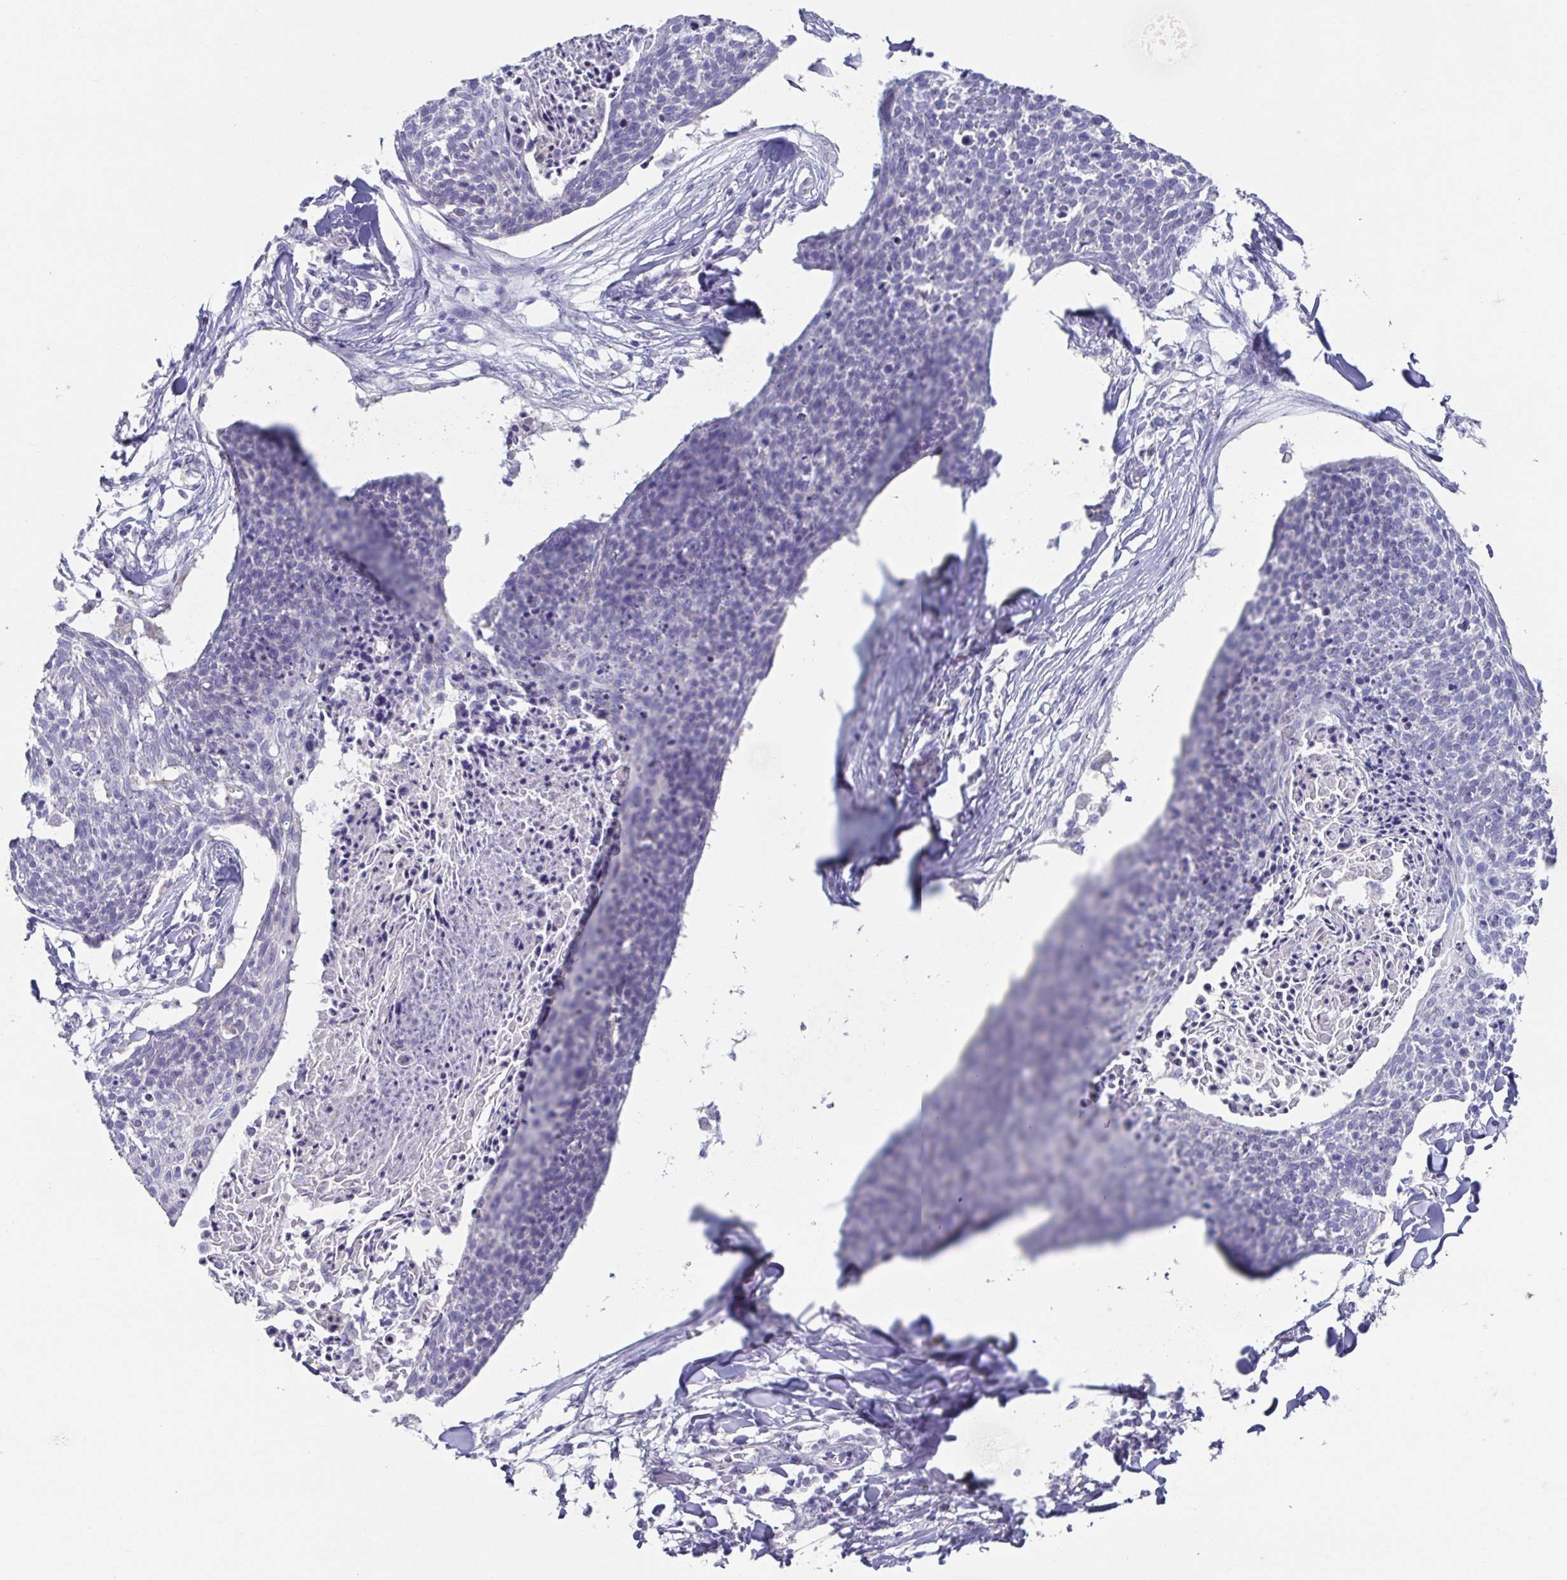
{"staining": {"intensity": "negative", "quantity": "none", "location": "none"}, "tissue": "skin cancer", "cell_type": "Tumor cells", "image_type": "cancer", "snomed": [{"axis": "morphology", "description": "Squamous cell carcinoma, NOS"}, {"axis": "topography", "description": "Skin"}, {"axis": "topography", "description": "Vulva"}], "caption": "High power microscopy histopathology image of an IHC photomicrograph of squamous cell carcinoma (skin), revealing no significant positivity in tumor cells. Brightfield microscopy of IHC stained with DAB (brown) and hematoxylin (blue), captured at high magnification.", "gene": "RDH11", "patient": {"sex": "female", "age": 75}}